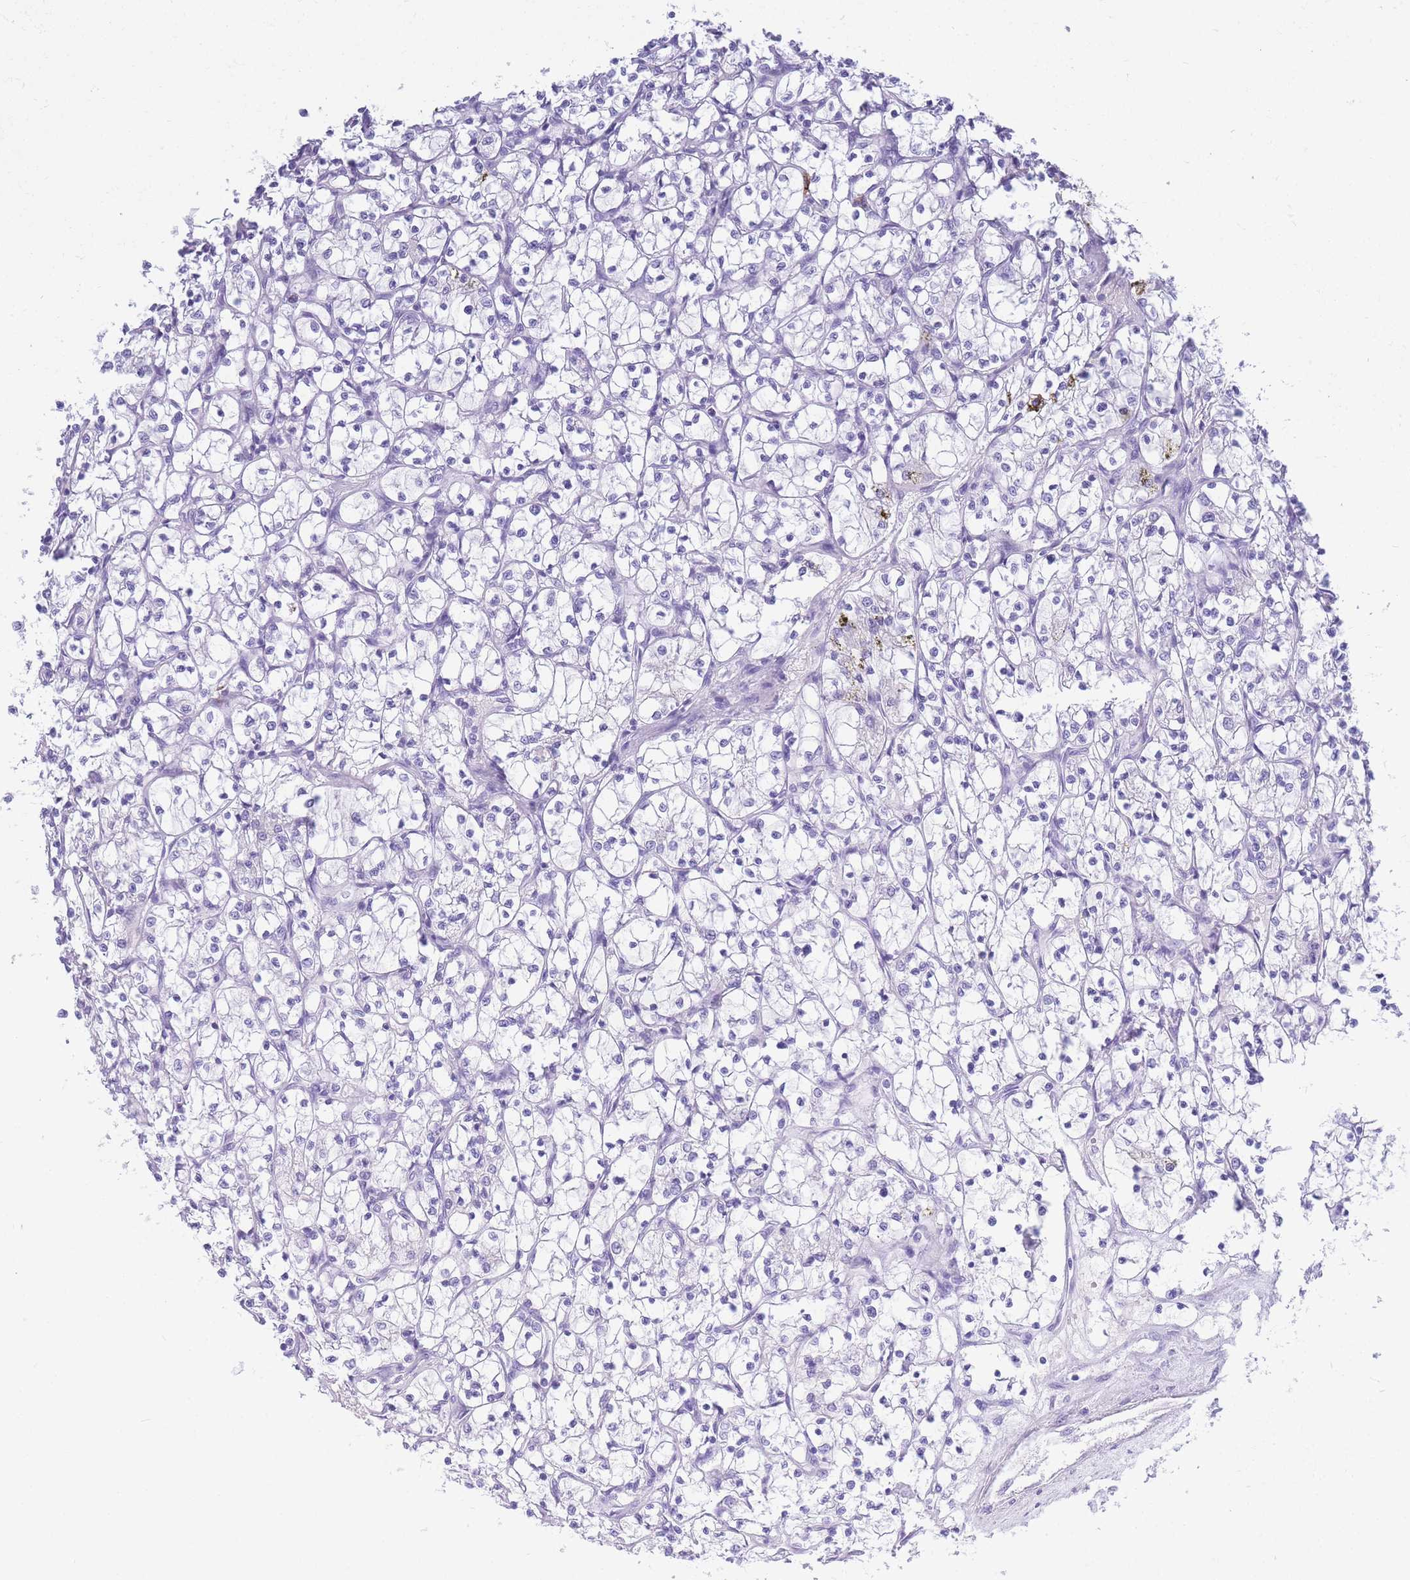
{"staining": {"intensity": "negative", "quantity": "none", "location": "none"}, "tissue": "renal cancer", "cell_type": "Tumor cells", "image_type": "cancer", "snomed": [{"axis": "morphology", "description": "Adenocarcinoma, NOS"}, {"axis": "topography", "description": "Kidney"}], "caption": "An immunohistochemistry (IHC) image of renal adenocarcinoma is shown. There is no staining in tumor cells of renal adenocarcinoma. (DAB IHC visualized using brightfield microscopy, high magnification).", "gene": "ZFP62", "patient": {"sex": "female", "age": 69}}